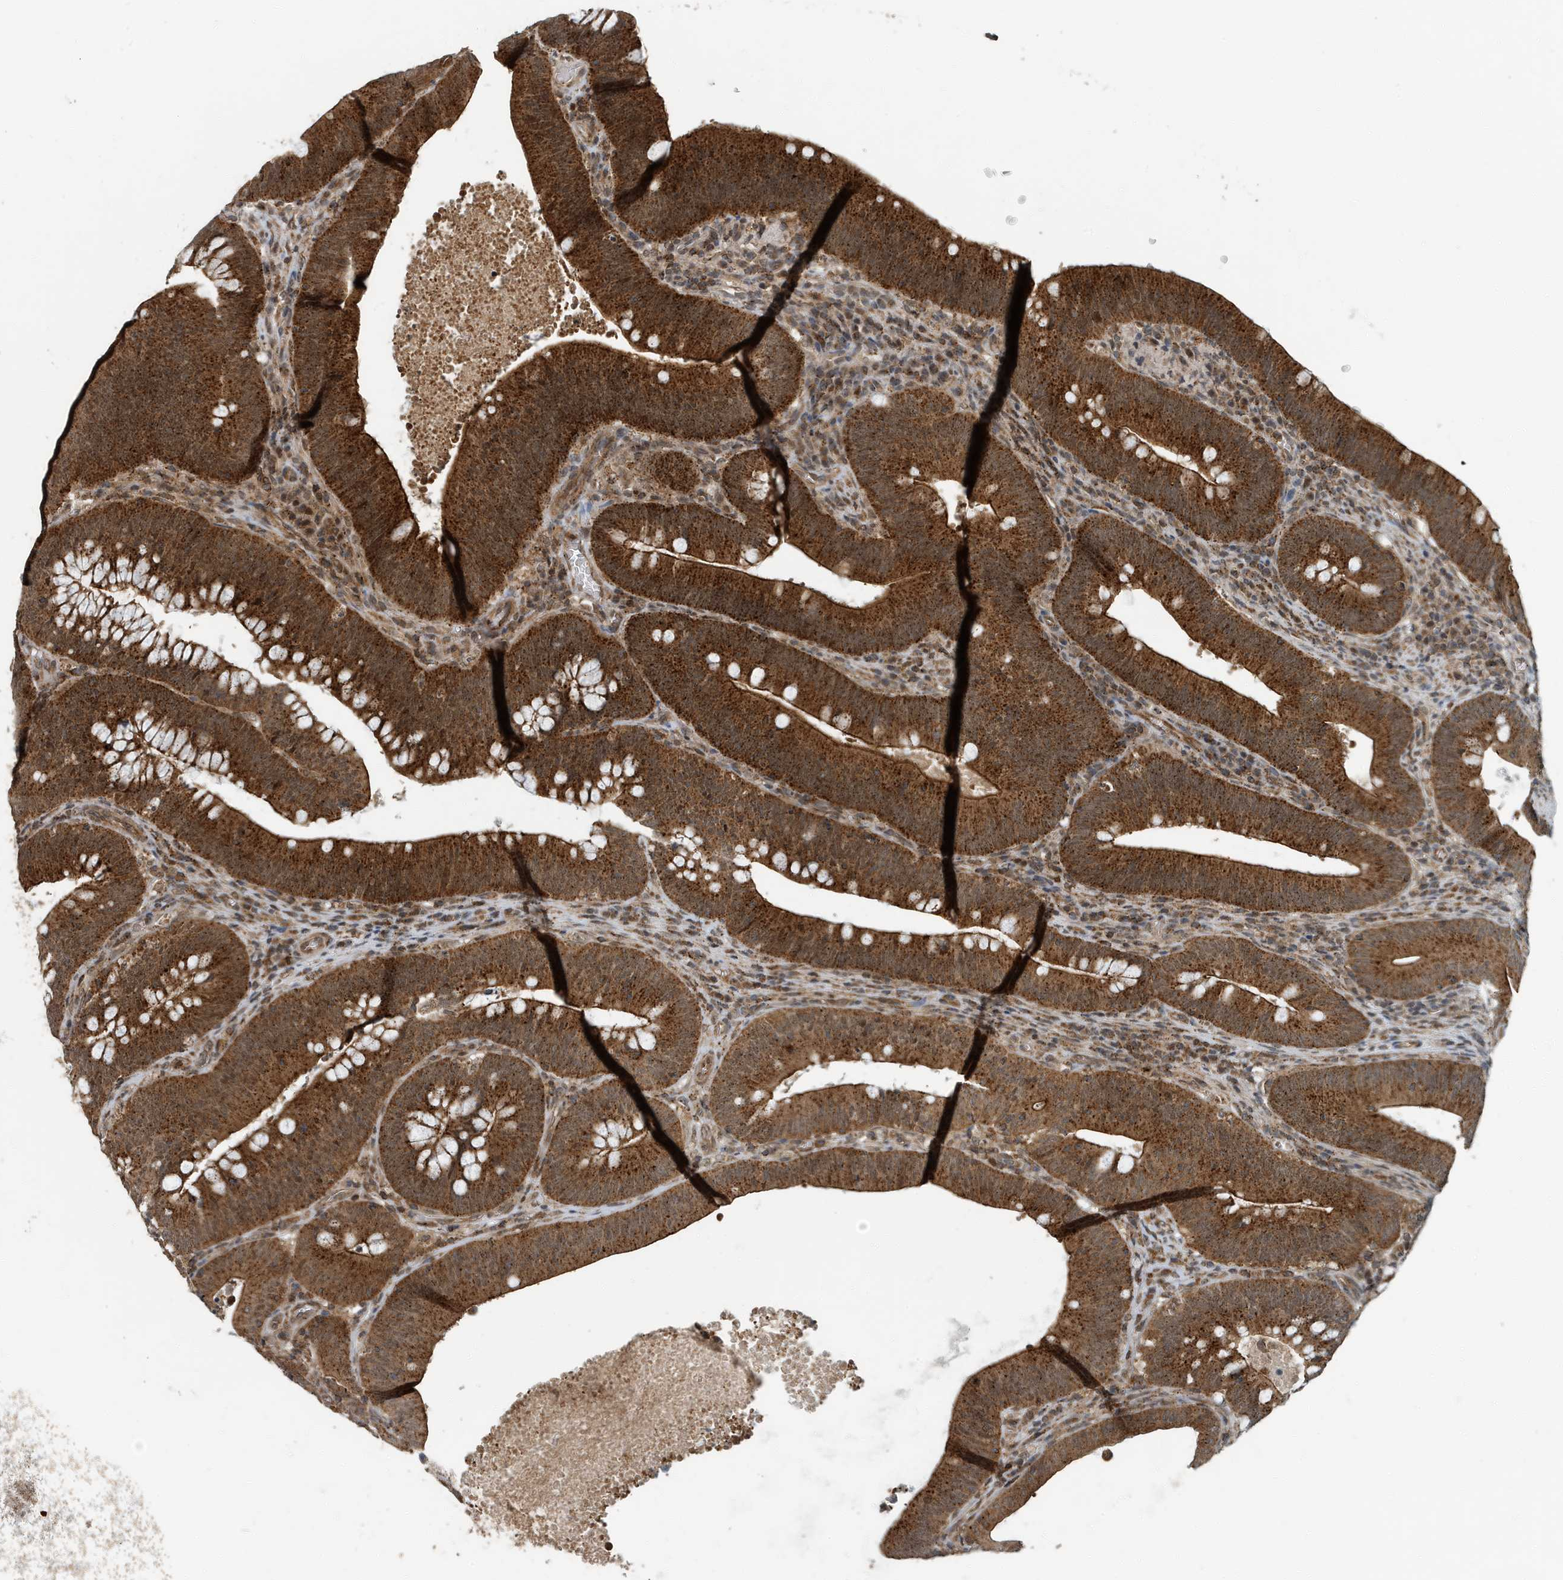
{"staining": {"intensity": "strong", "quantity": ">75%", "location": "cytoplasmic/membranous"}, "tissue": "colorectal cancer", "cell_type": "Tumor cells", "image_type": "cancer", "snomed": [{"axis": "morphology", "description": "Normal tissue, NOS"}, {"axis": "topography", "description": "Colon"}], "caption": "The photomicrograph demonstrates a brown stain indicating the presence of a protein in the cytoplasmic/membranous of tumor cells in colorectal cancer.", "gene": "KIF15", "patient": {"sex": "female", "age": 82}}